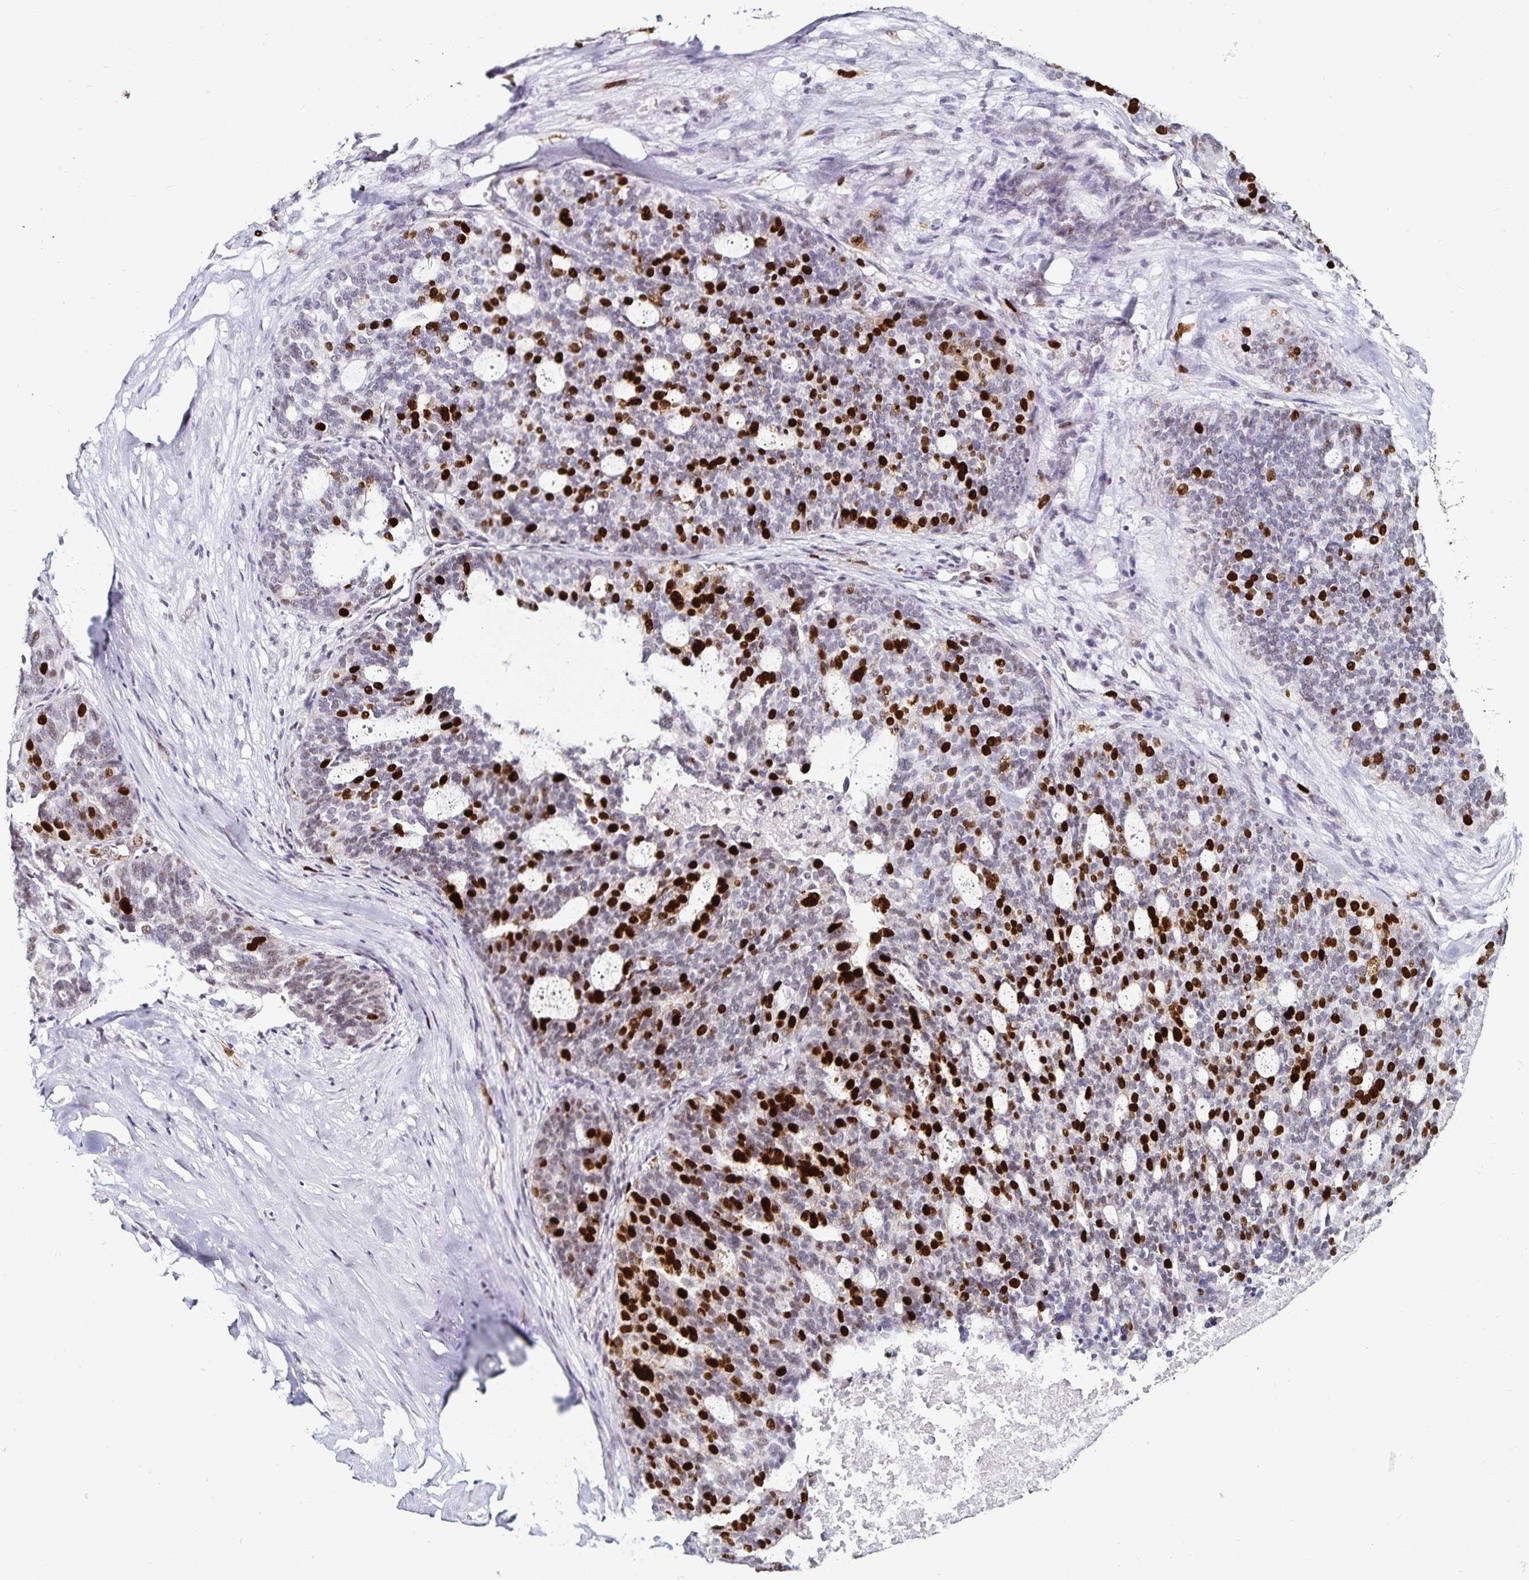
{"staining": {"intensity": "strong", "quantity": "25%-75%", "location": "nuclear"}, "tissue": "ovarian cancer", "cell_type": "Tumor cells", "image_type": "cancer", "snomed": [{"axis": "morphology", "description": "Cystadenocarcinoma, serous, NOS"}, {"axis": "topography", "description": "Ovary"}], "caption": "Immunohistochemistry (IHC) of ovarian cancer exhibits high levels of strong nuclear positivity in approximately 25%-75% of tumor cells.", "gene": "ANLN", "patient": {"sex": "female", "age": 59}}